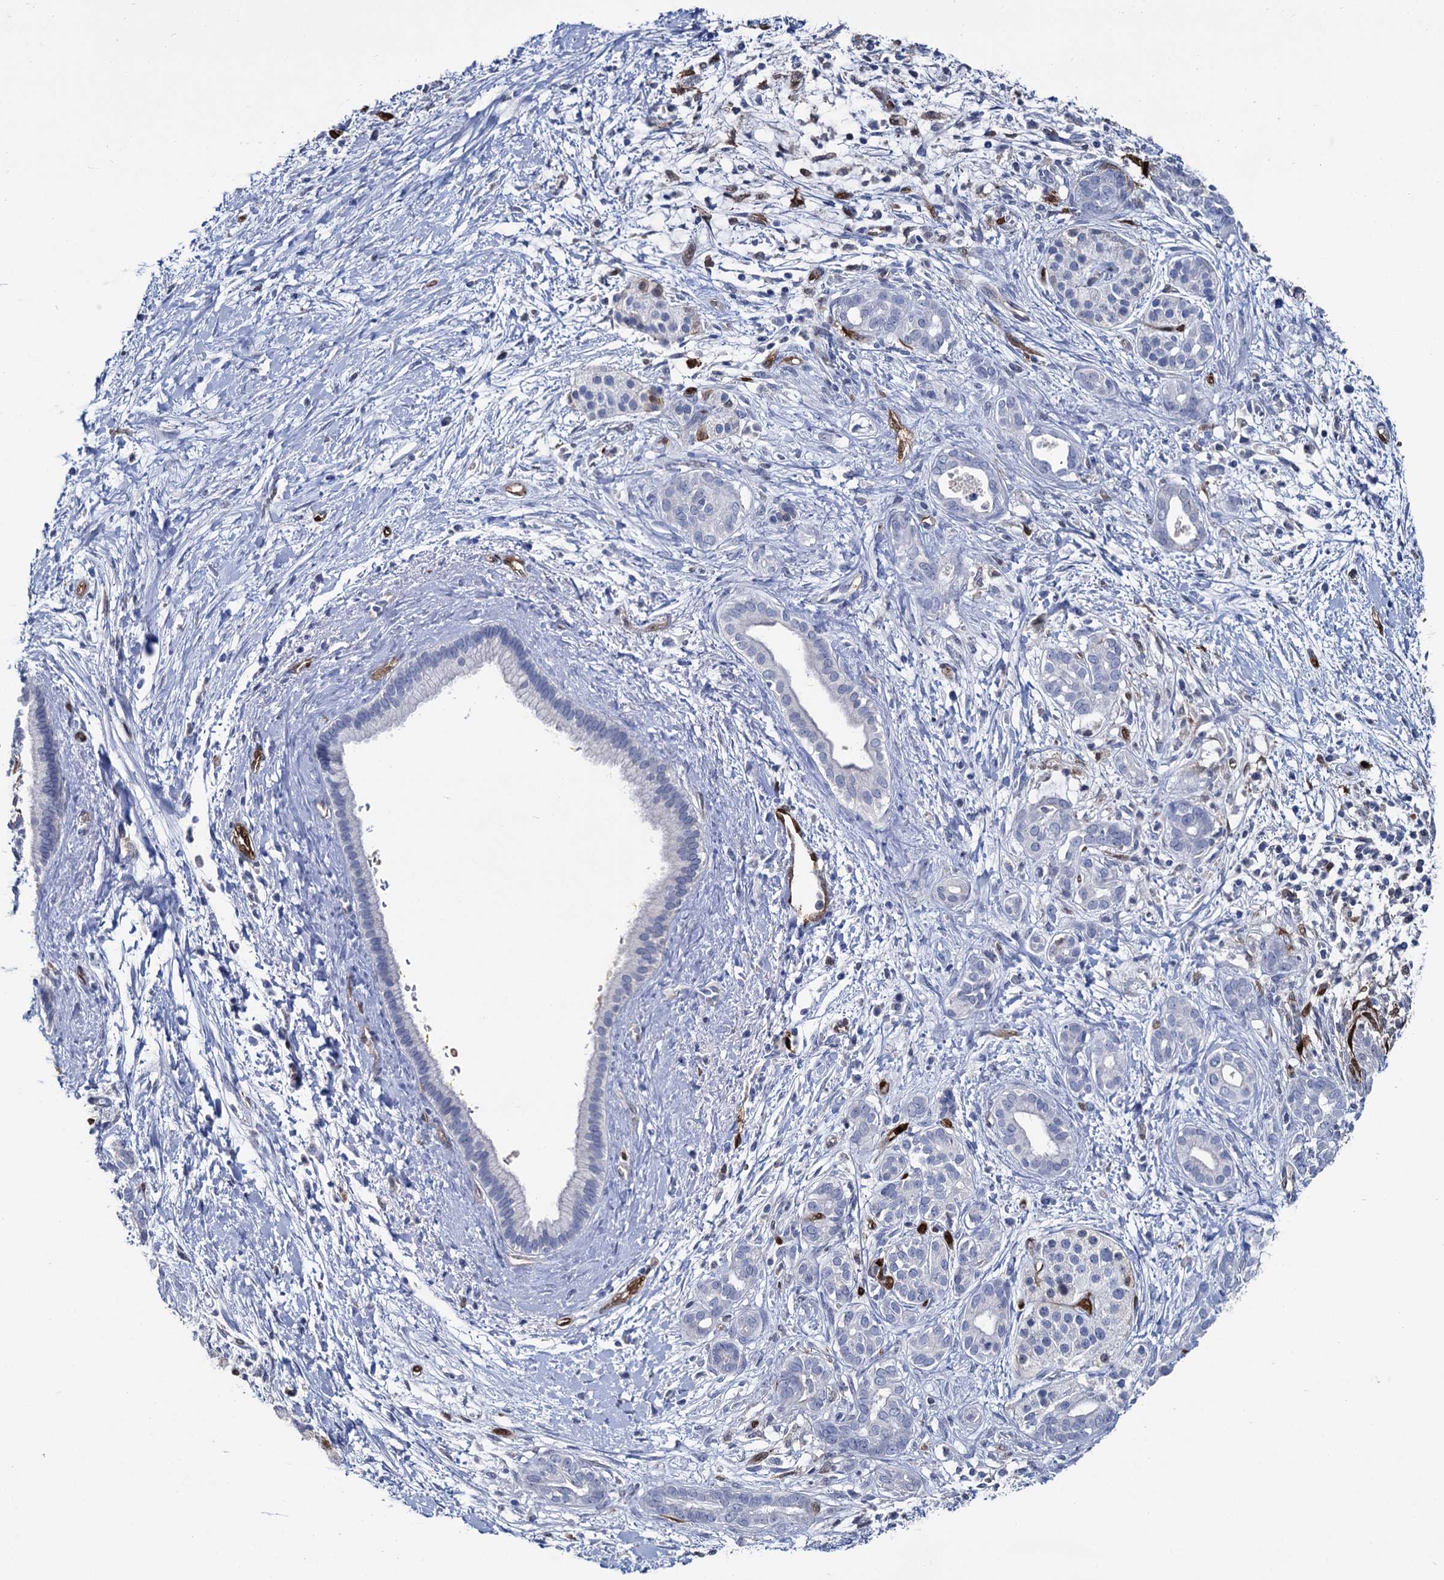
{"staining": {"intensity": "negative", "quantity": "none", "location": "none"}, "tissue": "pancreatic cancer", "cell_type": "Tumor cells", "image_type": "cancer", "snomed": [{"axis": "morphology", "description": "Adenocarcinoma, NOS"}, {"axis": "topography", "description": "Pancreas"}], "caption": "Immunohistochemistry histopathology image of neoplastic tissue: pancreatic adenocarcinoma stained with DAB reveals no significant protein staining in tumor cells.", "gene": "FABP5", "patient": {"sex": "male", "age": 58}}